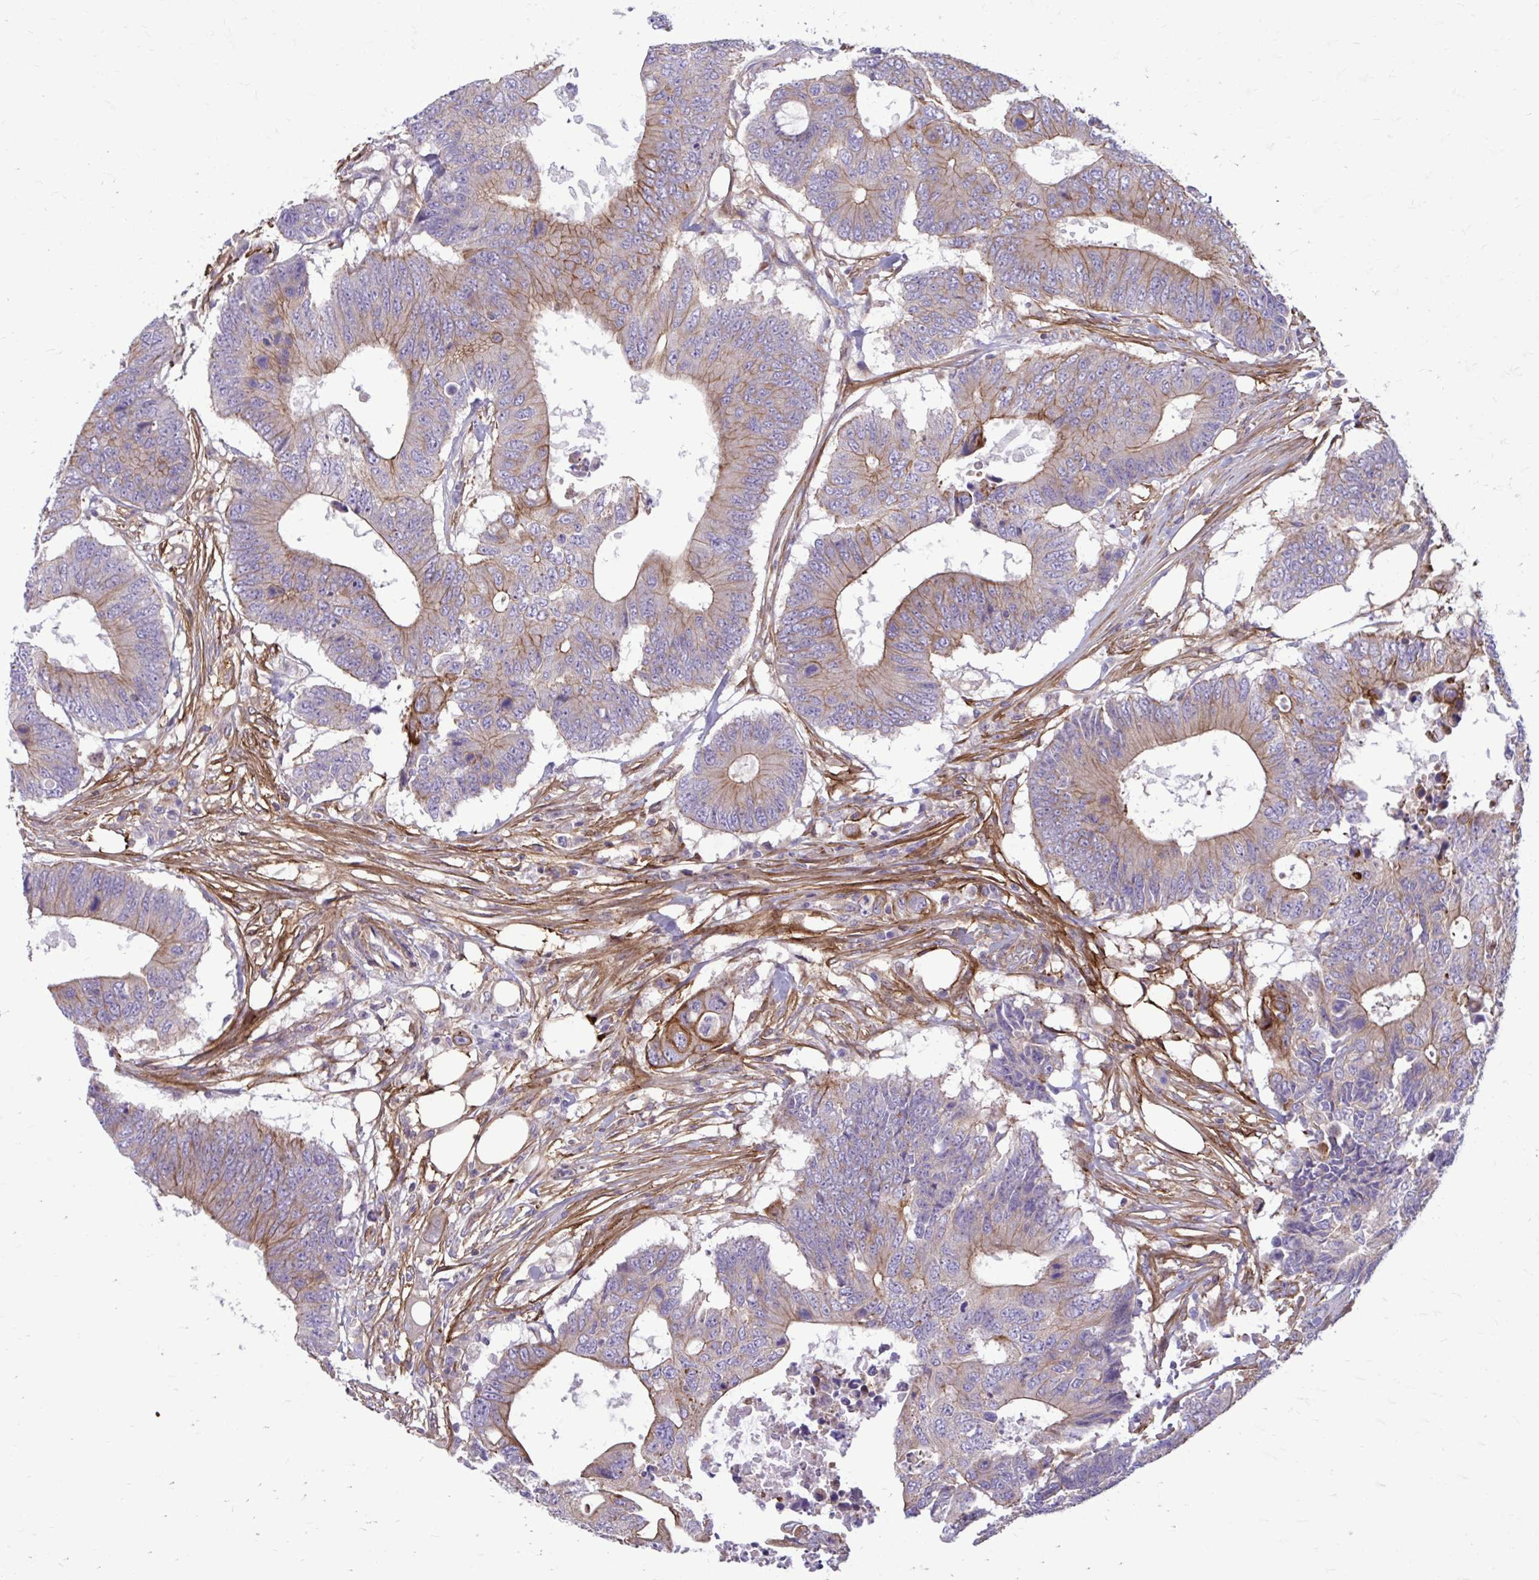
{"staining": {"intensity": "moderate", "quantity": "25%-75%", "location": "cytoplasmic/membranous"}, "tissue": "colorectal cancer", "cell_type": "Tumor cells", "image_type": "cancer", "snomed": [{"axis": "morphology", "description": "Adenocarcinoma, NOS"}, {"axis": "topography", "description": "Colon"}], "caption": "Immunohistochemical staining of colorectal cancer (adenocarcinoma) displays medium levels of moderate cytoplasmic/membranous expression in about 25%-75% of tumor cells.", "gene": "FAP", "patient": {"sex": "male", "age": 71}}